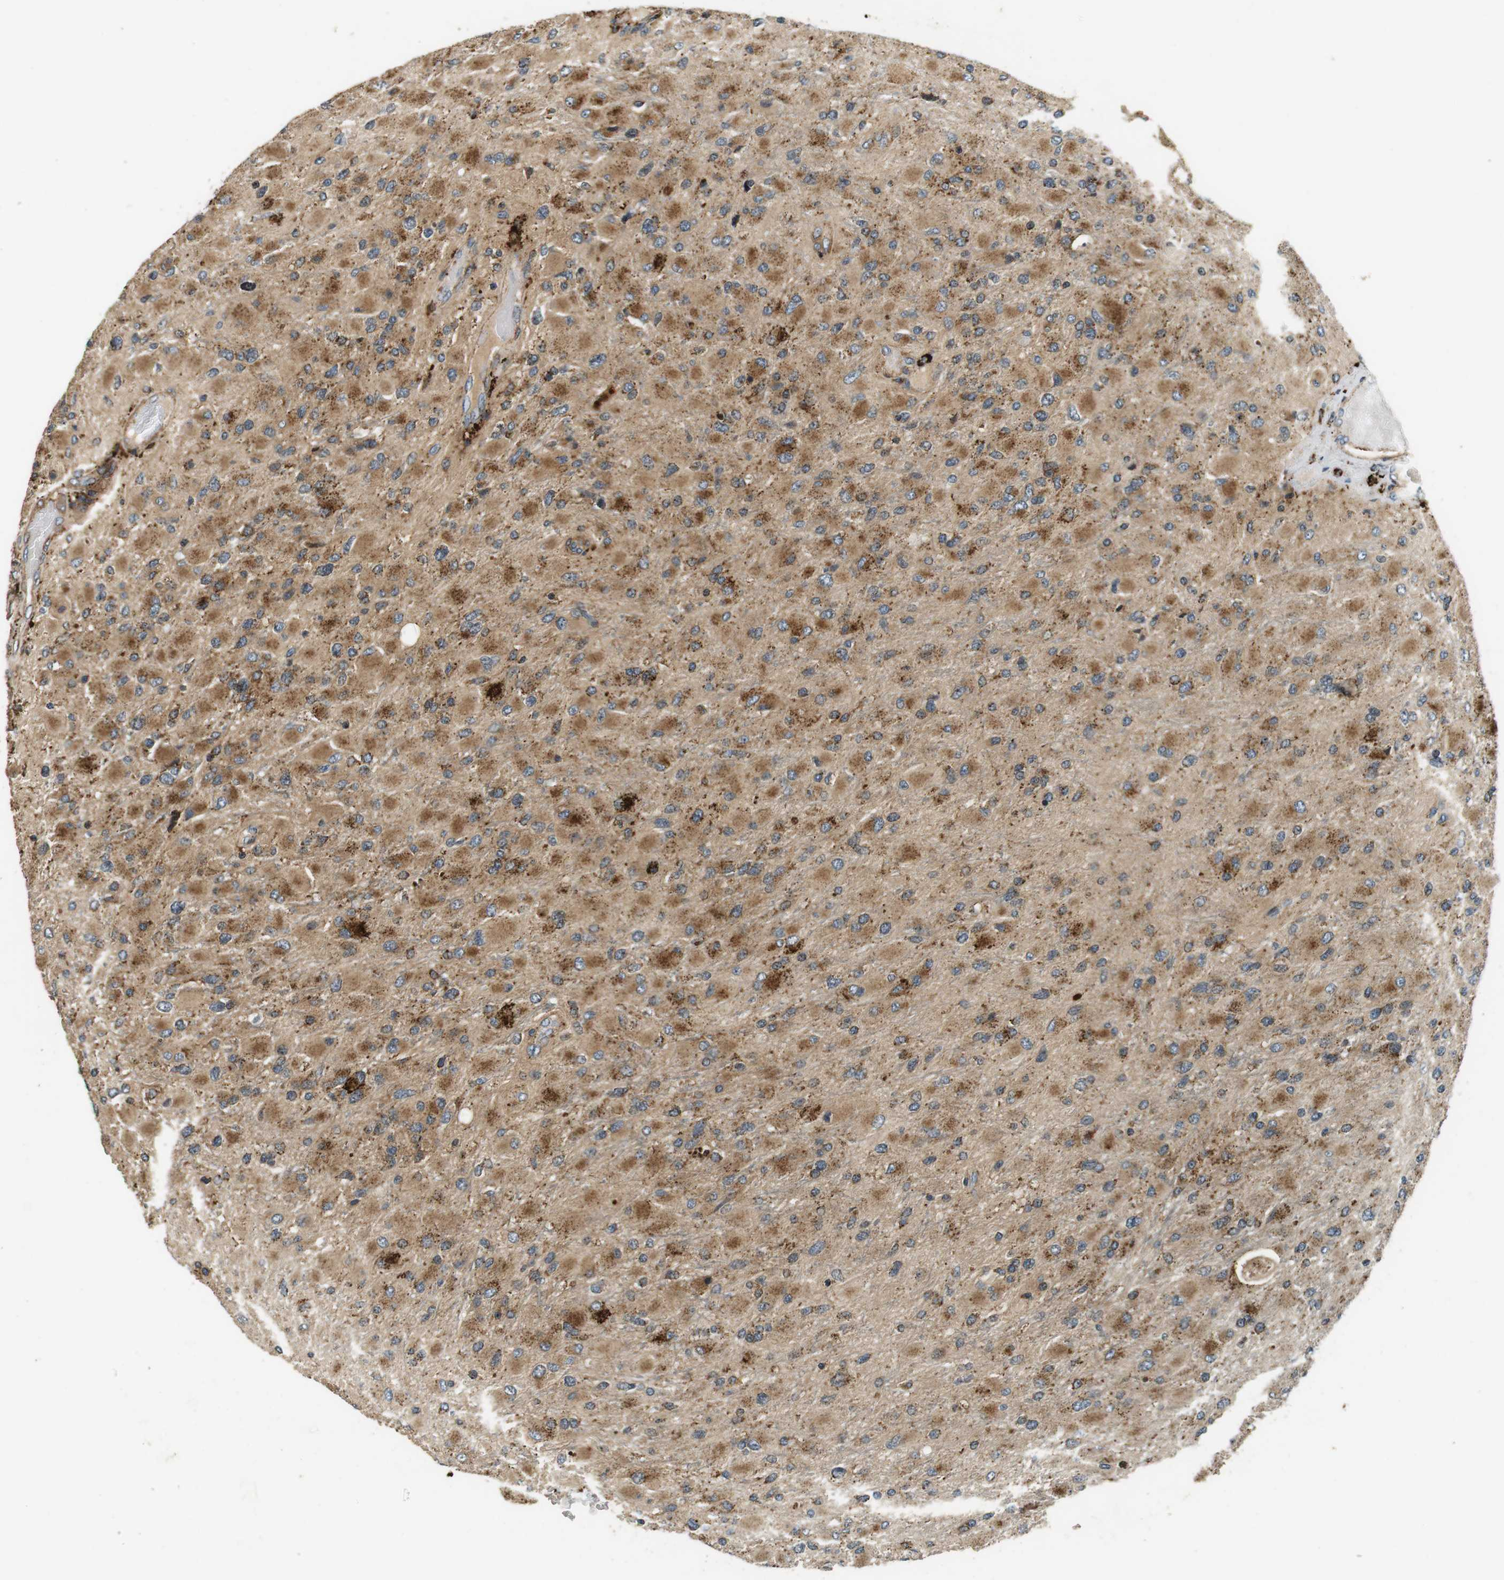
{"staining": {"intensity": "moderate", "quantity": ">75%", "location": "cytoplasmic/membranous"}, "tissue": "glioma", "cell_type": "Tumor cells", "image_type": "cancer", "snomed": [{"axis": "morphology", "description": "Glioma, malignant, High grade"}, {"axis": "topography", "description": "Cerebral cortex"}], "caption": "Malignant high-grade glioma stained for a protein (brown) reveals moderate cytoplasmic/membranous positive staining in about >75% of tumor cells.", "gene": "TXNRD1", "patient": {"sex": "female", "age": 36}}